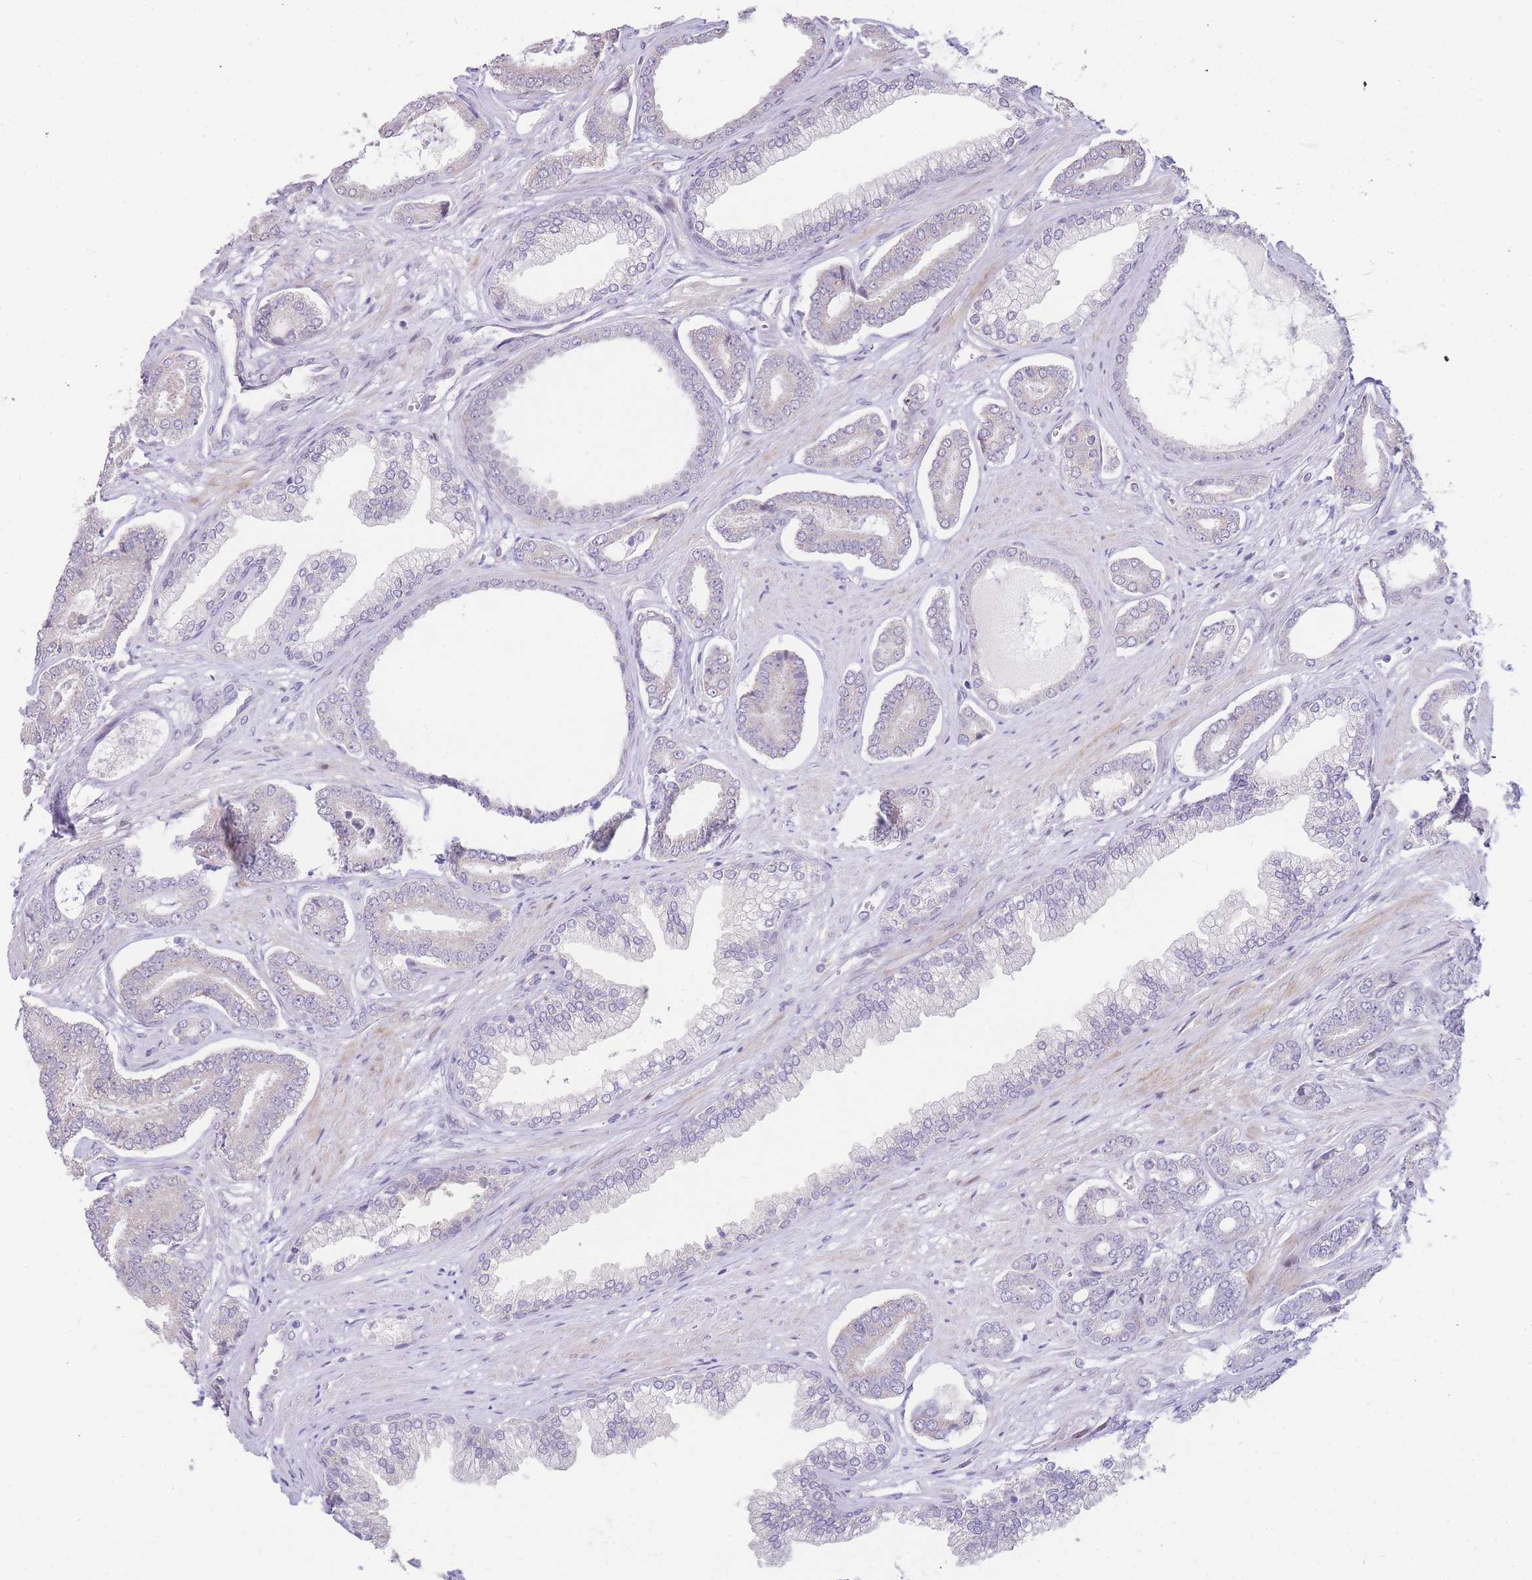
{"staining": {"intensity": "negative", "quantity": "none", "location": "none"}, "tissue": "prostate cancer", "cell_type": "Tumor cells", "image_type": "cancer", "snomed": [{"axis": "morphology", "description": "Adenocarcinoma, NOS"}, {"axis": "topography", "description": "Prostate and seminal vesicle, NOS"}], "caption": "Tumor cells show no significant expression in prostate cancer.", "gene": "SHCBP1", "patient": {"sex": "male", "age": 76}}